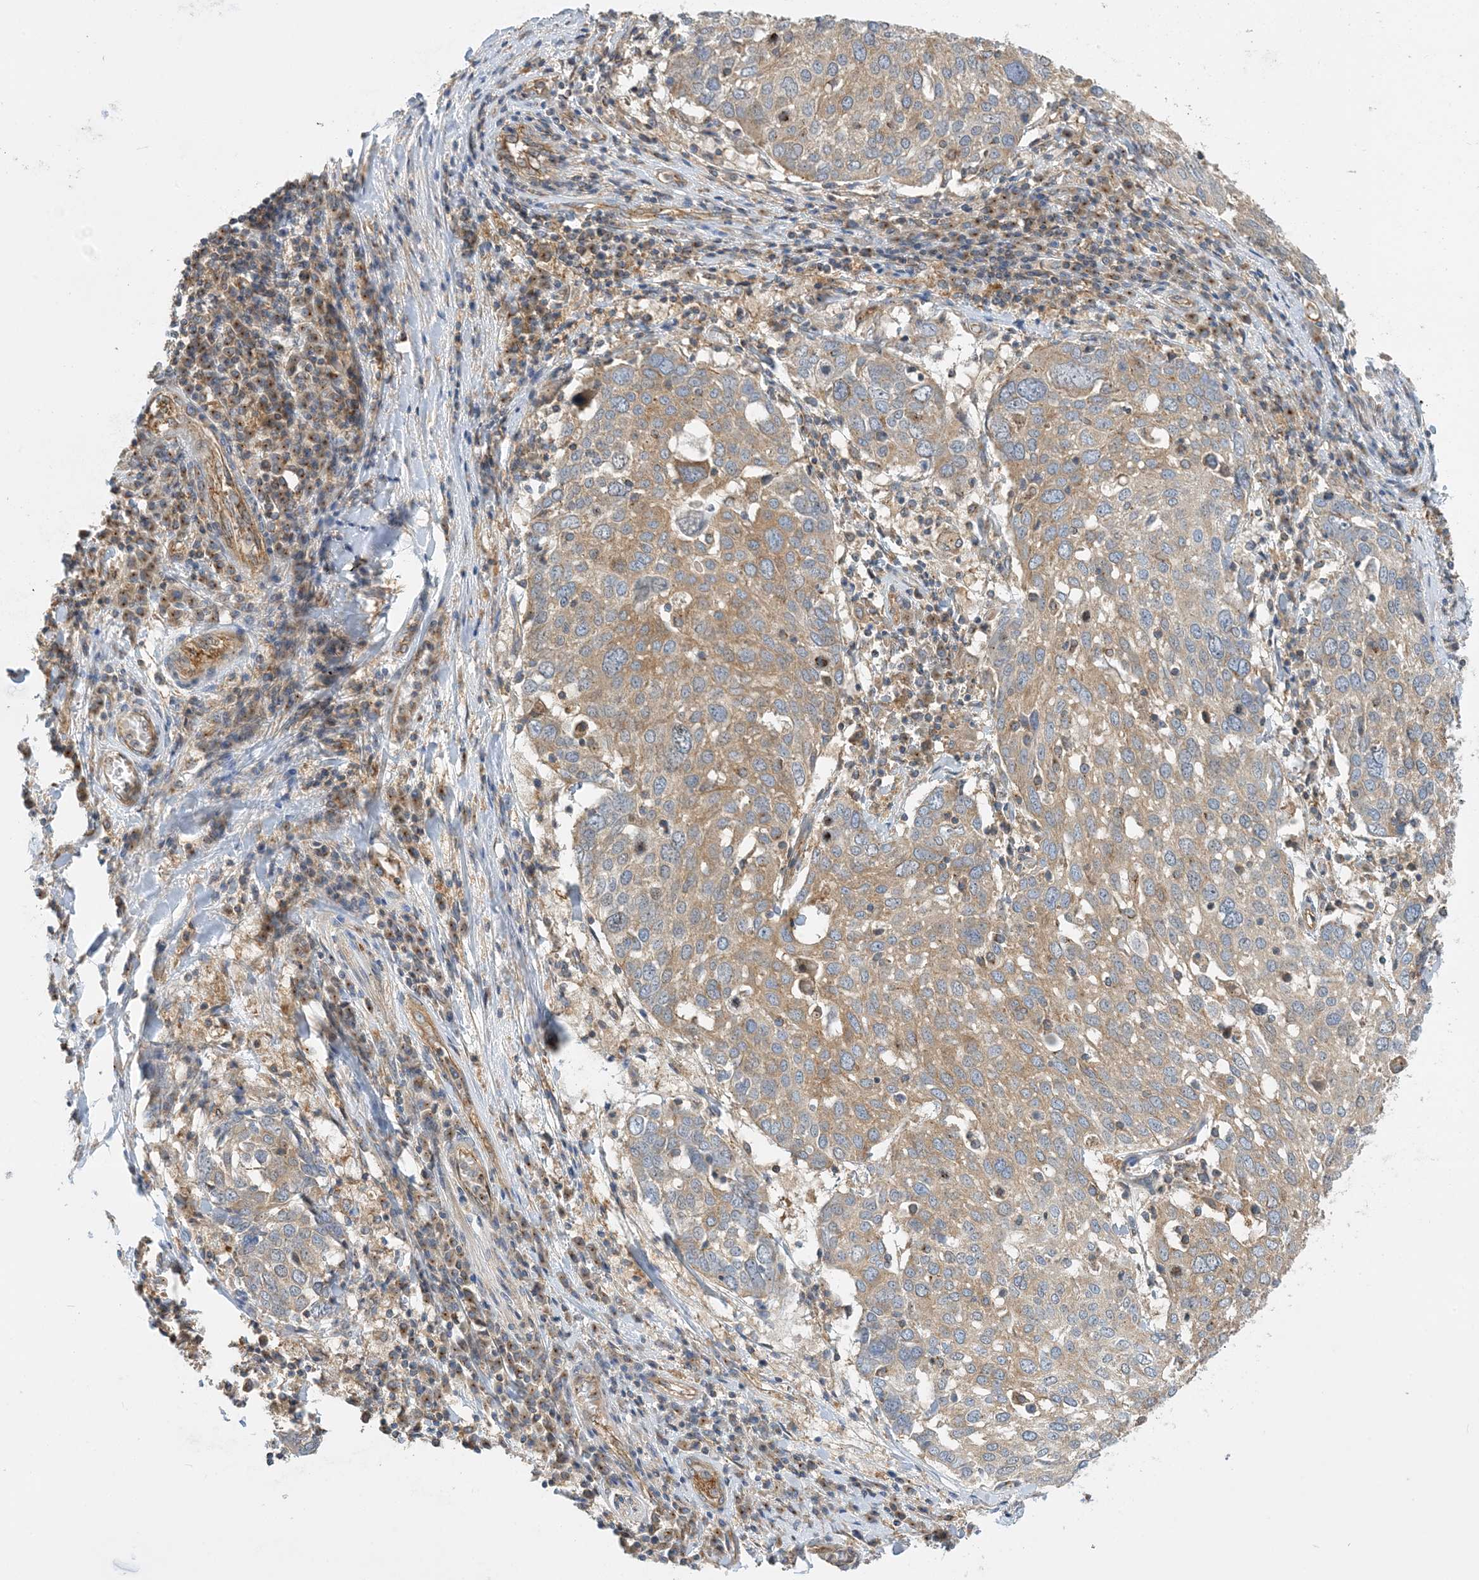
{"staining": {"intensity": "moderate", "quantity": "25%-75%", "location": "cytoplasmic/membranous"}, "tissue": "lung cancer", "cell_type": "Tumor cells", "image_type": "cancer", "snomed": [{"axis": "morphology", "description": "Squamous cell carcinoma, NOS"}, {"axis": "topography", "description": "Lung"}], "caption": "There is medium levels of moderate cytoplasmic/membranous positivity in tumor cells of lung cancer (squamous cell carcinoma), as demonstrated by immunohistochemical staining (brown color).", "gene": "SIDT1", "patient": {"sex": "male", "age": 65}}